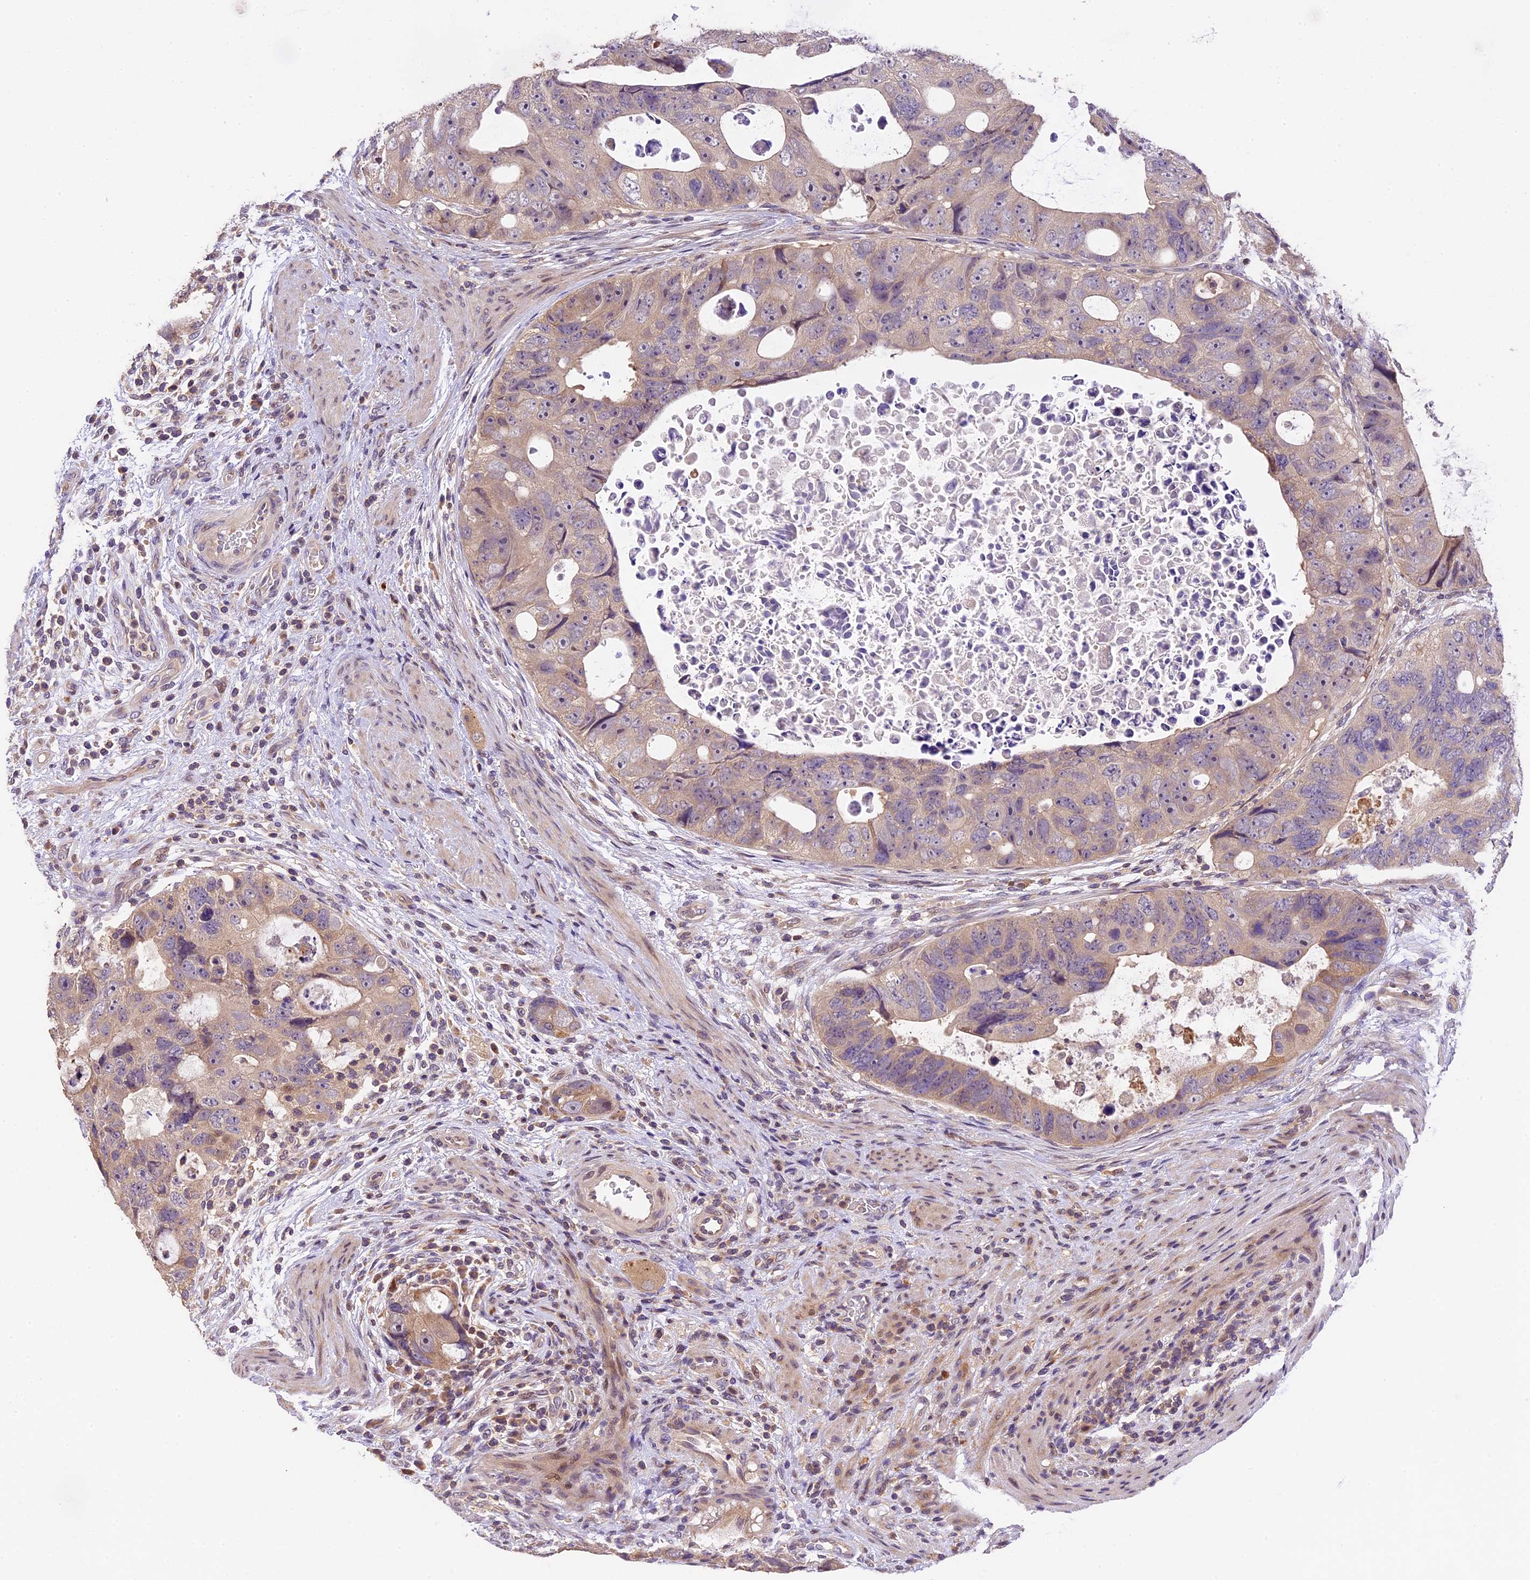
{"staining": {"intensity": "weak", "quantity": ">75%", "location": "cytoplasmic/membranous"}, "tissue": "colorectal cancer", "cell_type": "Tumor cells", "image_type": "cancer", "snomed": [{"axis": "morphology", "description": "Adenocarcinoma, NOS"}, {"axis": "topography", "description": "Rectum"}], "caption": "There is low levels of weak cytoplasmic/membranous staining in tumor cells of colorectal adenocarcinoma, as demonstrated by immunohistochemical staining (brown color).", "gene": "DGKH", "patient": {"sex": "male", "age": 59}}